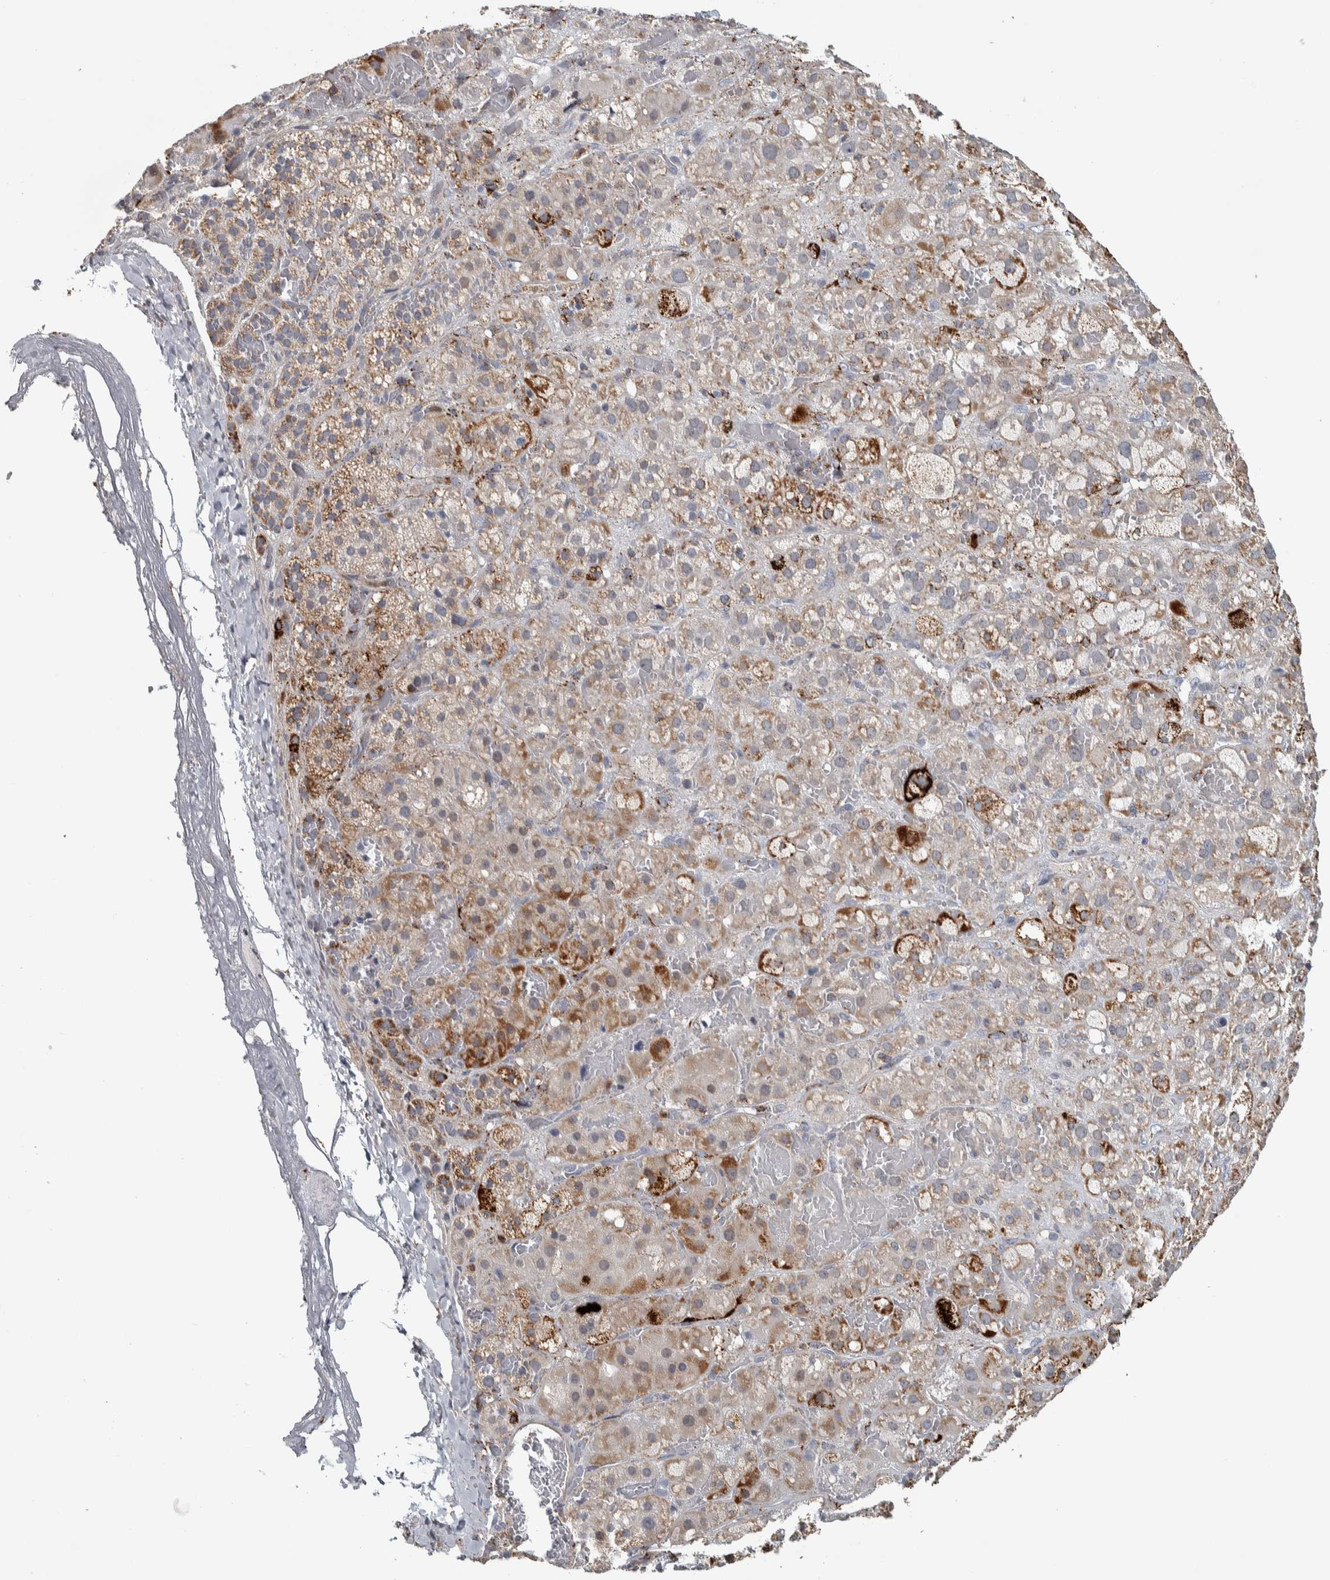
{"staining": {"intensity": "strong", "quantity": "<25%", "location": "cytoplasmic/membranous"}, "tissue": "adrenal gland", "cell_type": "Glandular cells", "image_type": "normal", "snomed": [{"axis": "morphology", "description": "Normal tissue, NOS"}, {"axis": "topography", "description": "Adrenal gland"}], "caption": "Immunohistochemical staining of unremarkable adrenal gland demonstrates <25% levels of strong cytoplasmic/membranous protein positivity in about <25% of glandular cells. The staining was performed using DAB, with brown indicating positive protein expression. Nuclei are stained blue with hematoxylin.", "gene": "FAM78A", "patient": {"sex": "female", "age": 47}}